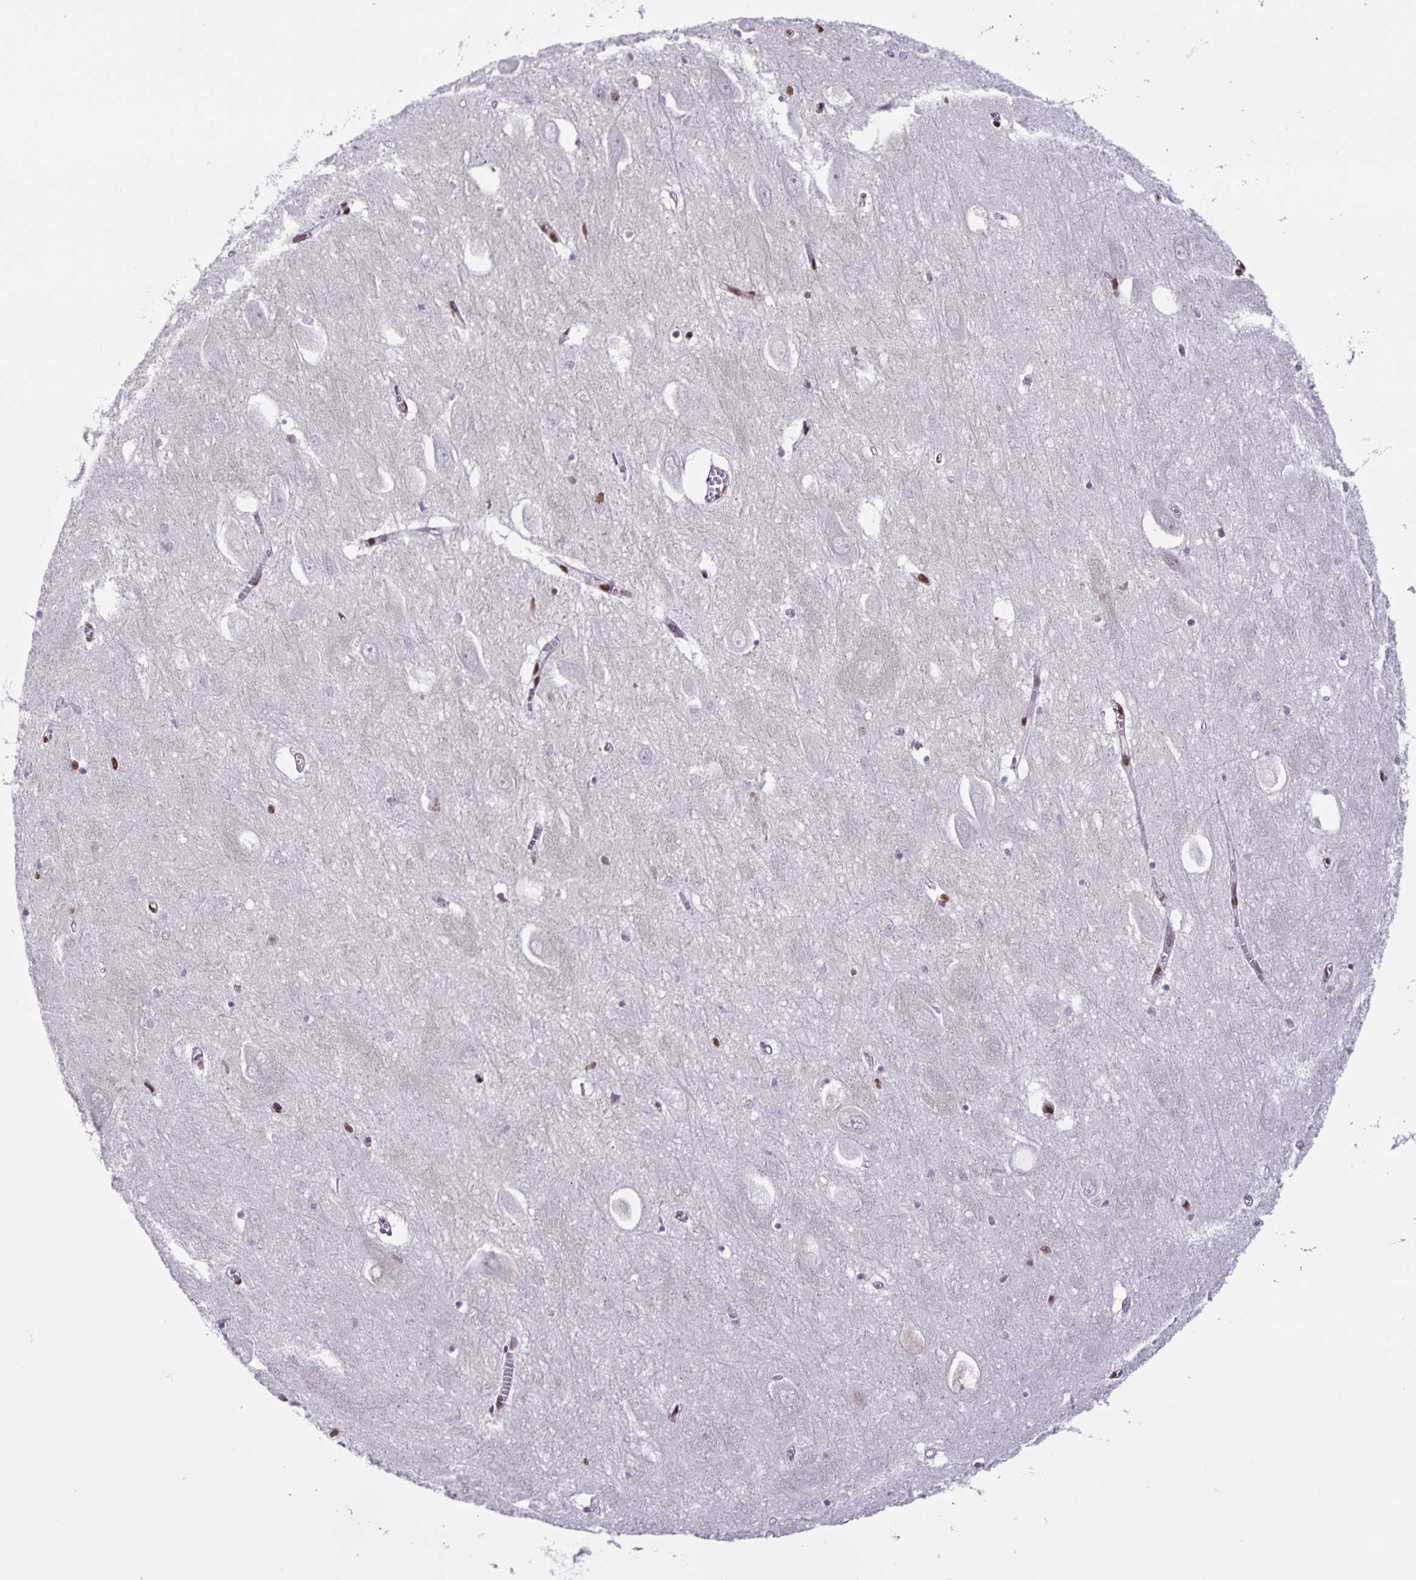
{"staining": {"intensity": "strong", "quantity": "<25%", "location": "nuclear"}, "tissue": "hippocampus", "cell_type": "Glial cells", "image_type": "normal", "snomed": [{"axis": "morphology", "description": "Normal tissue, NOS"}, {"axis": "topography", "description": "Hippocampus"}], "caption": "IHC (DAB (3,3'-diaminobenzidine)) staining of normal human hippocampus exhibits strong nuclear protein positivity in approximately <25% of glial cells.", "gene": "DUT", "patient": {"sex": "female", "age": 64}}